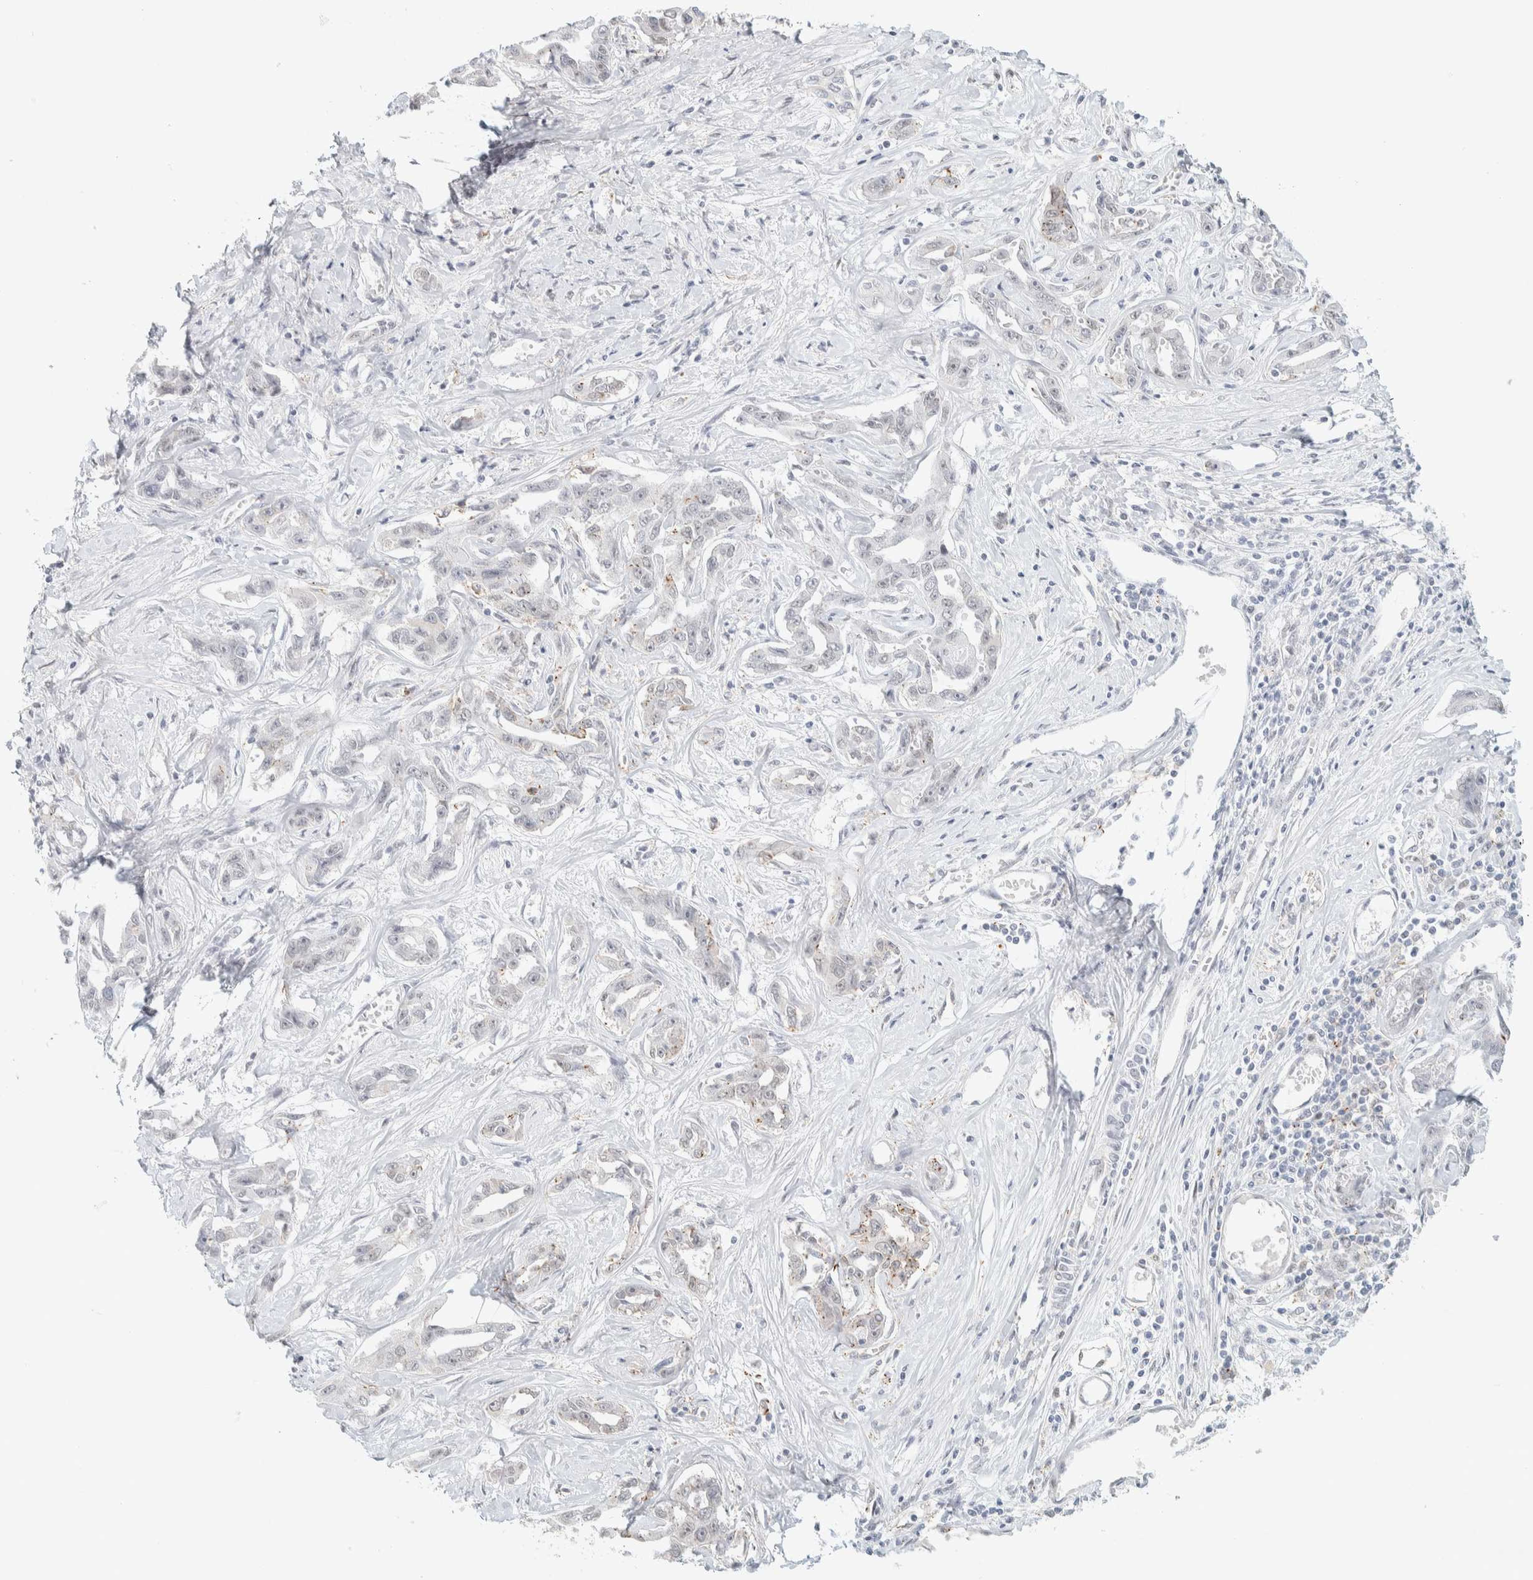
{"staining": {"intensity": "weak", "quantity": "<25%", "location": "cytoplasmic/membranous"}, "tissue": "liver cancer", "cell_type": "Tumor cells", "image_type": "cancer", "snomed": [{"axis": "morphology", "description": "Cholangiocarcinoma"}, {"axis": "topography", "description": "Liver"}], "caption": "Immunohistochemical staining of human liver cancer (cholangiocarcinoma) displays no significant staining in tumor cells. (DAB (3,3'-diaminobenzidine) immunohistochemistry, high magnification).", "gene": "CDH17", "patient": {"sex": "male", "age": 59}}